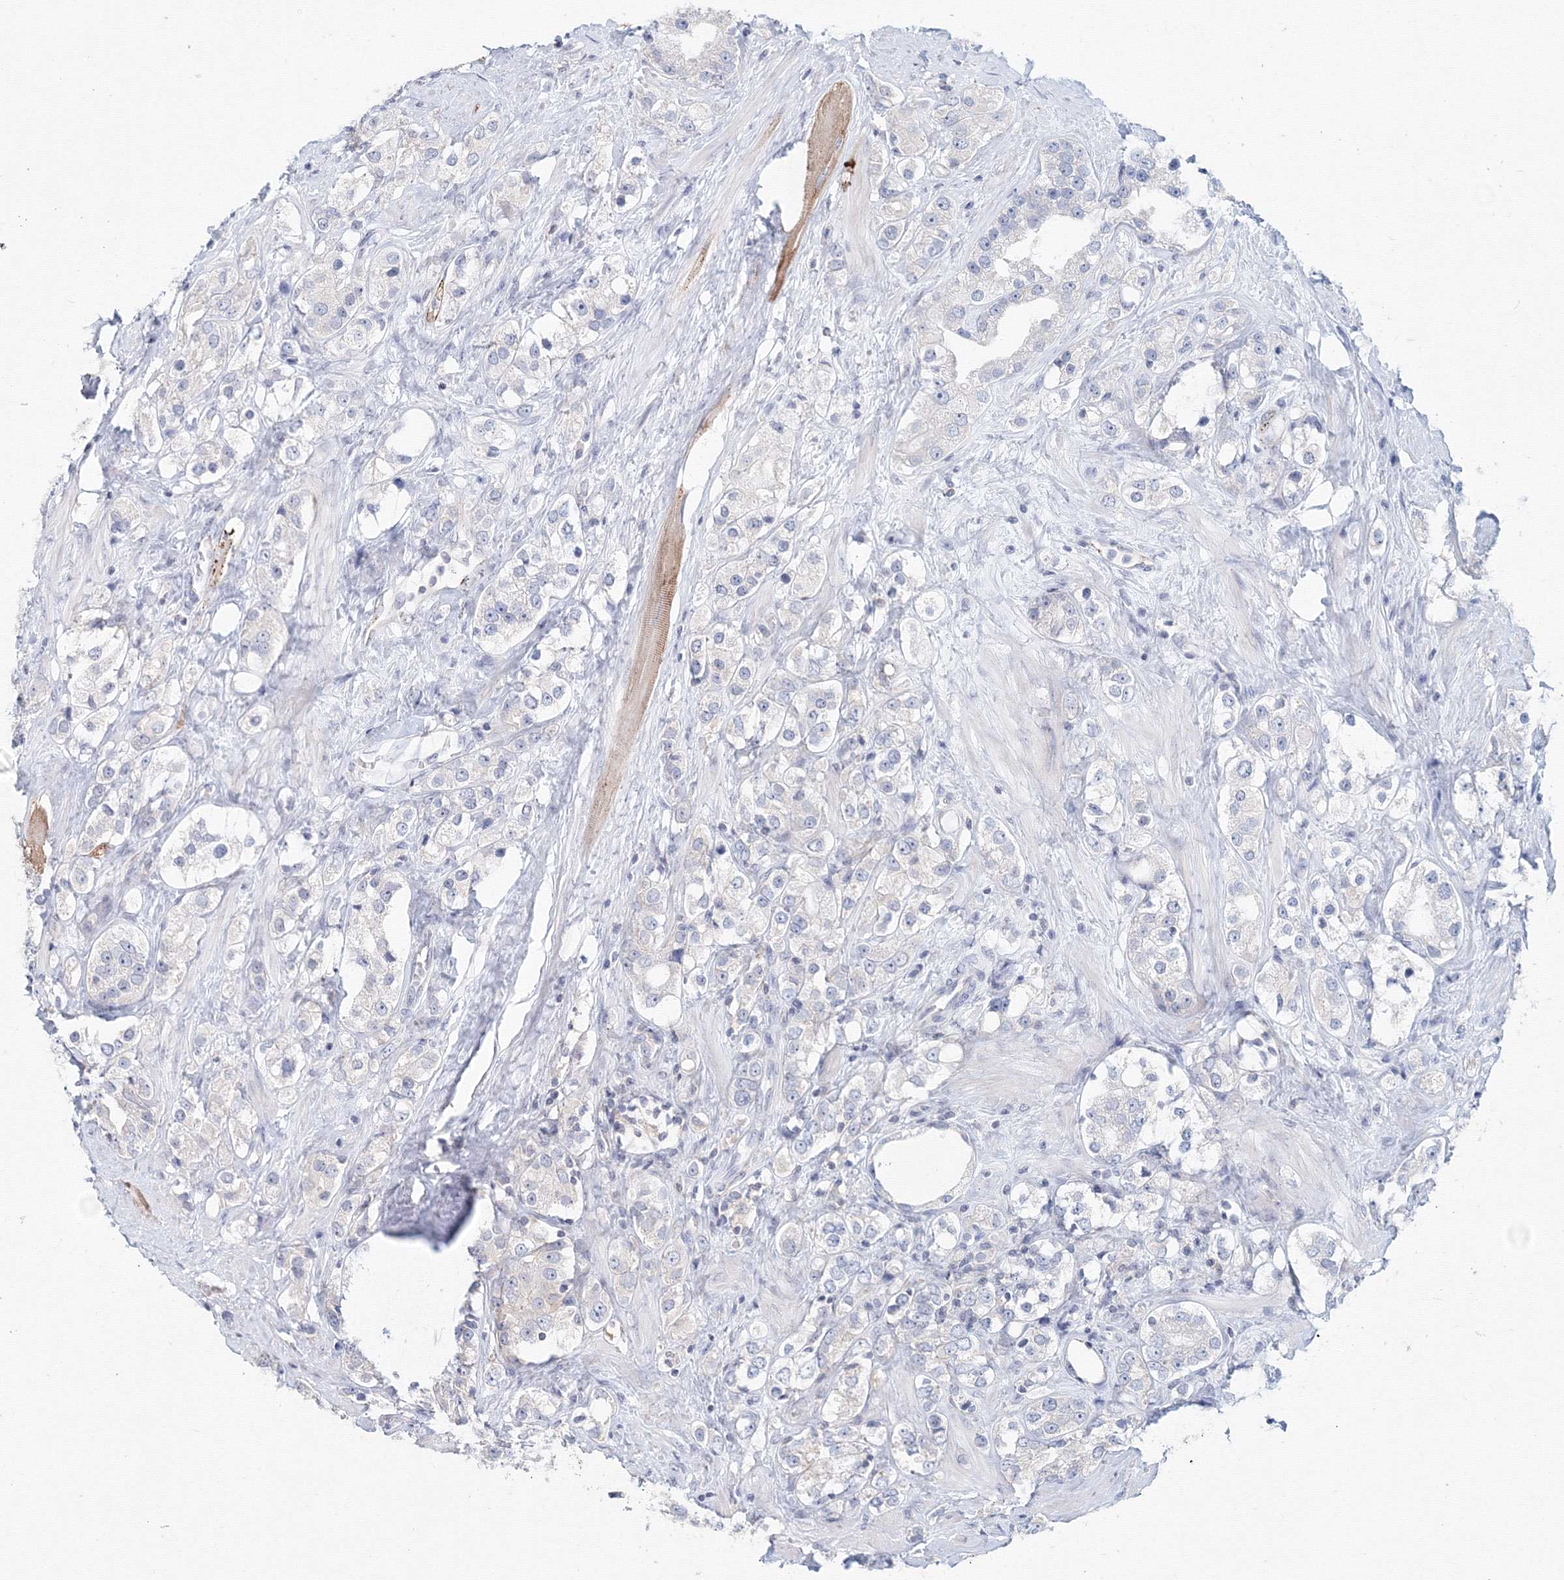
{"staining": {"intensity": "negative", "quantity": "none", "location": "none"}, "tissue": "prostate cancer", "cell_type": "Tumor cells", "image_type": "cancer", "snomed": [{"axis": "morphology", "description": "Adenocarcinoma, NOS"}, {"axis": "topography", "description": "Prostate"}], "caption": "An image of prostate cancer (adenocarcinoma) stained for a protein shows no brown staining in tumor cells. Brightfield microscopy of immunohistochemistry (IHC) stained with DAB (3,3'-diaminobenzidine) (brown) and hematoxylin (blue), captured at high magnification.", "gene": "SLC7A7", "patient": {"sex": "male", "age": 79}}